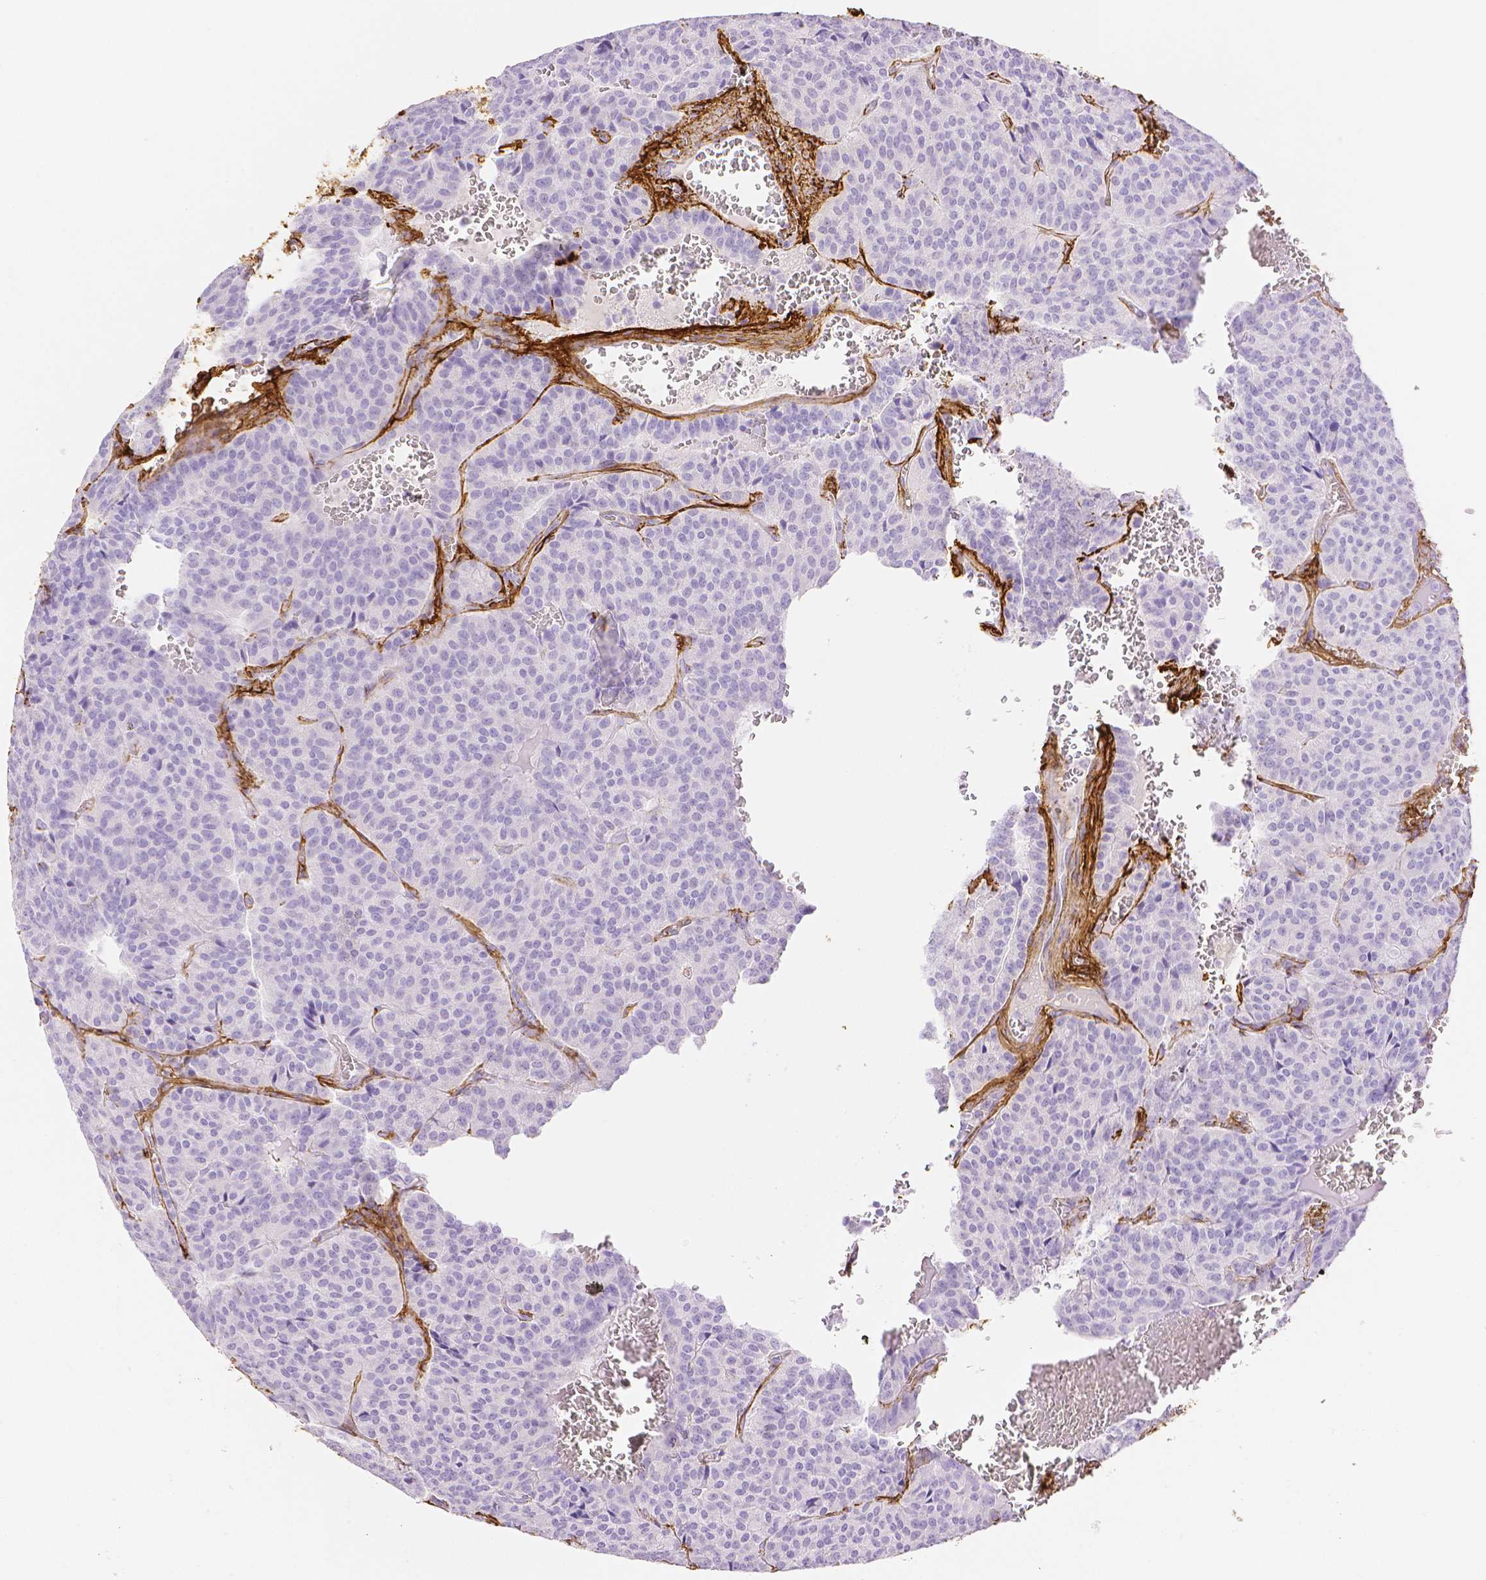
{"staining": {"intensity": "negative", "quantity": "none", "location": "none"}, "tissue": "carcinoid", "cell_type": "Tumor cells", "image_type": "cancer", "snomed": [{"axis": "morphology", "description": "Carcinoid, malignant, NOS"}, {"axis": "topography", "description": "Lung"}], "caption": "This is a micrograph of immunohistochemistry (IHC) staining of malignant carcinoid, which shows no staining in tumor cells.", "gene": "FBN1", "patient": {"sex": "male", "age": 70}}